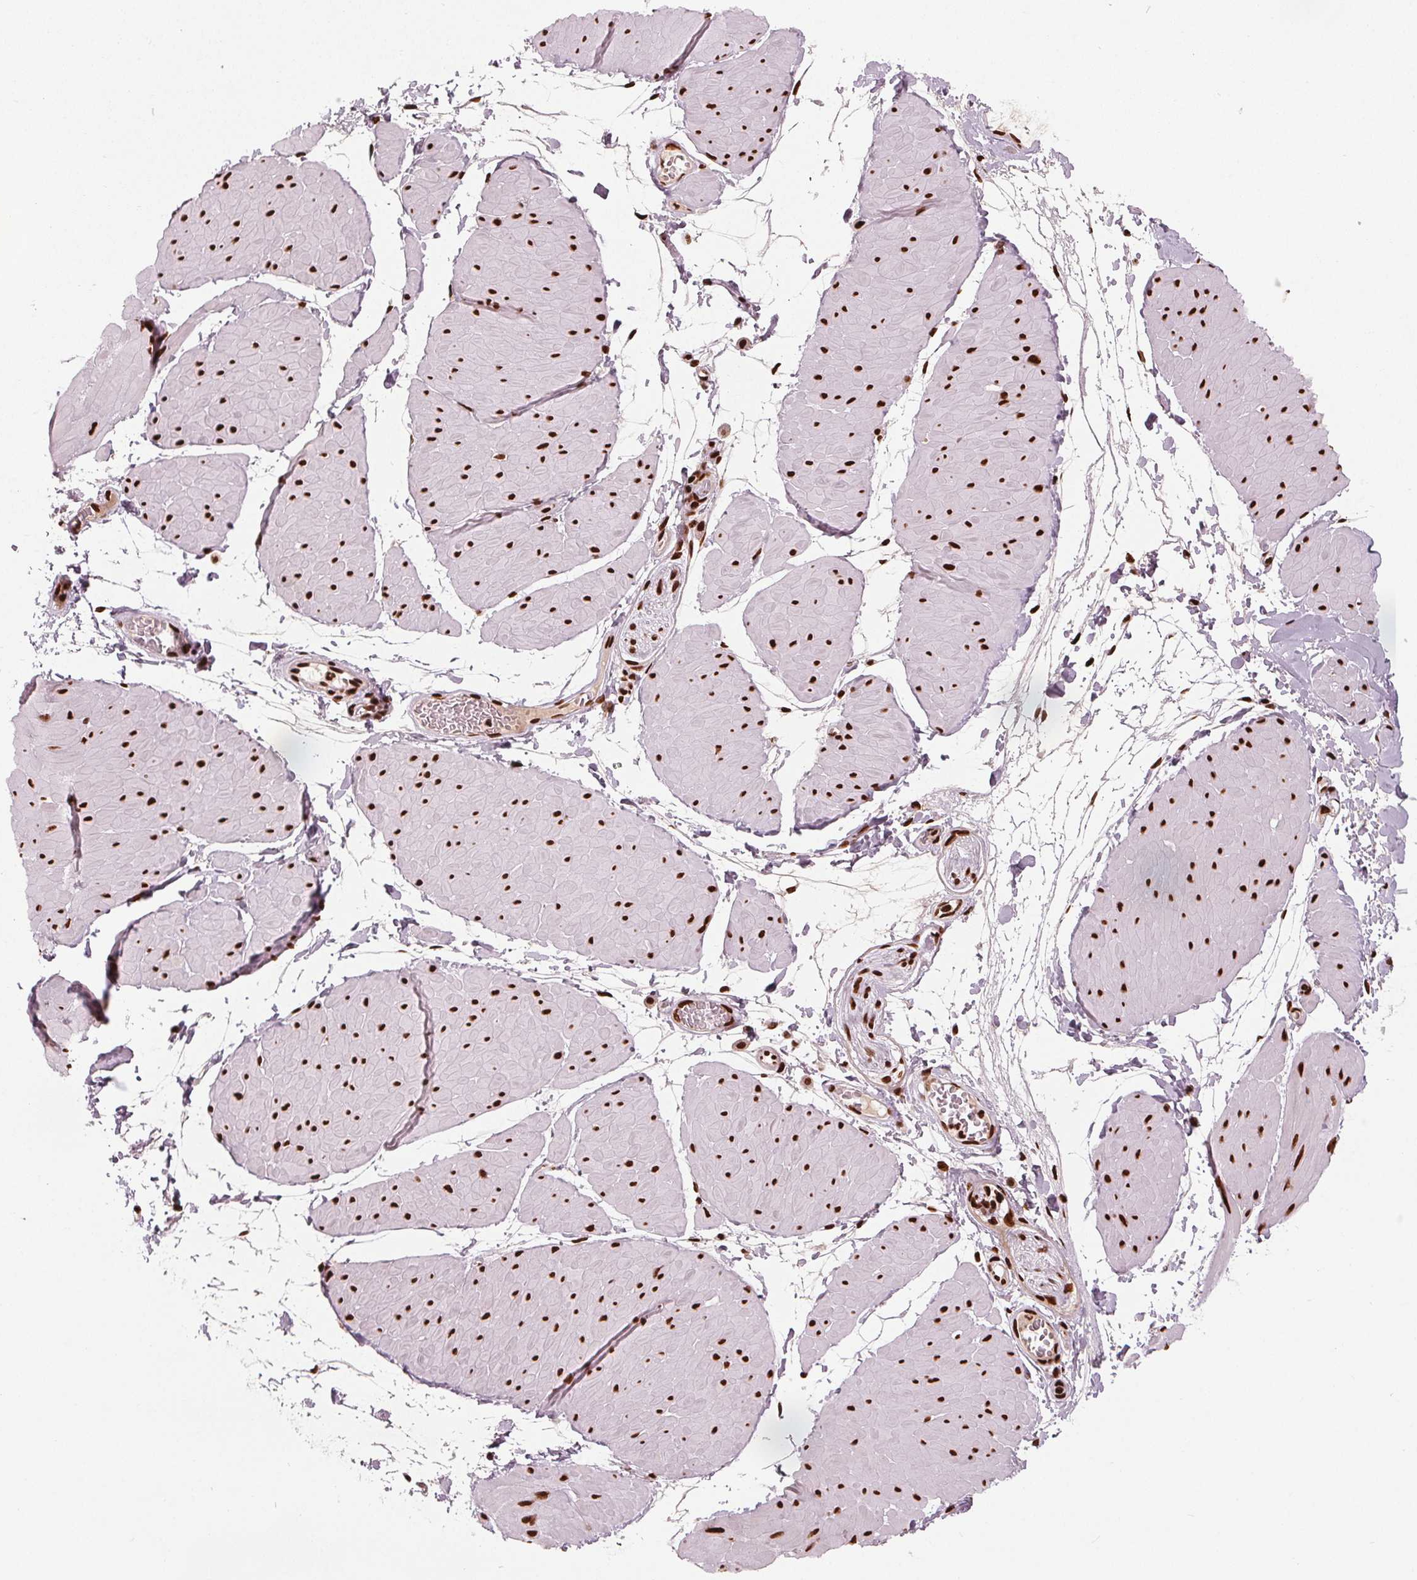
{"staining": {"intensity": "strong", "quantity": "25%-75%", "location": "nuclear"}, "tissue": "adipose tissue", "cell_type": "Adipocytes", "image_type": "normal", "snomed": [{"axis": "morphology", "description": "Normal tissue, NOS"}, {"axis": "topography", "description": "Smooth muscle"}, {"axis": "topography", "description": "Peripheral nerve tissue"}], "caption": "Immunohistochemistry micrograph of benign adipose tissue: human adipose tissue stained using immunohistochemistry (IHC) reveals high levels of strong protein expression localized specifically in the nuclear of adipocytes, appearing as a nuclear brown color.", "gene": "BRD4", "patient": {"sex": "male", "age": 58}}